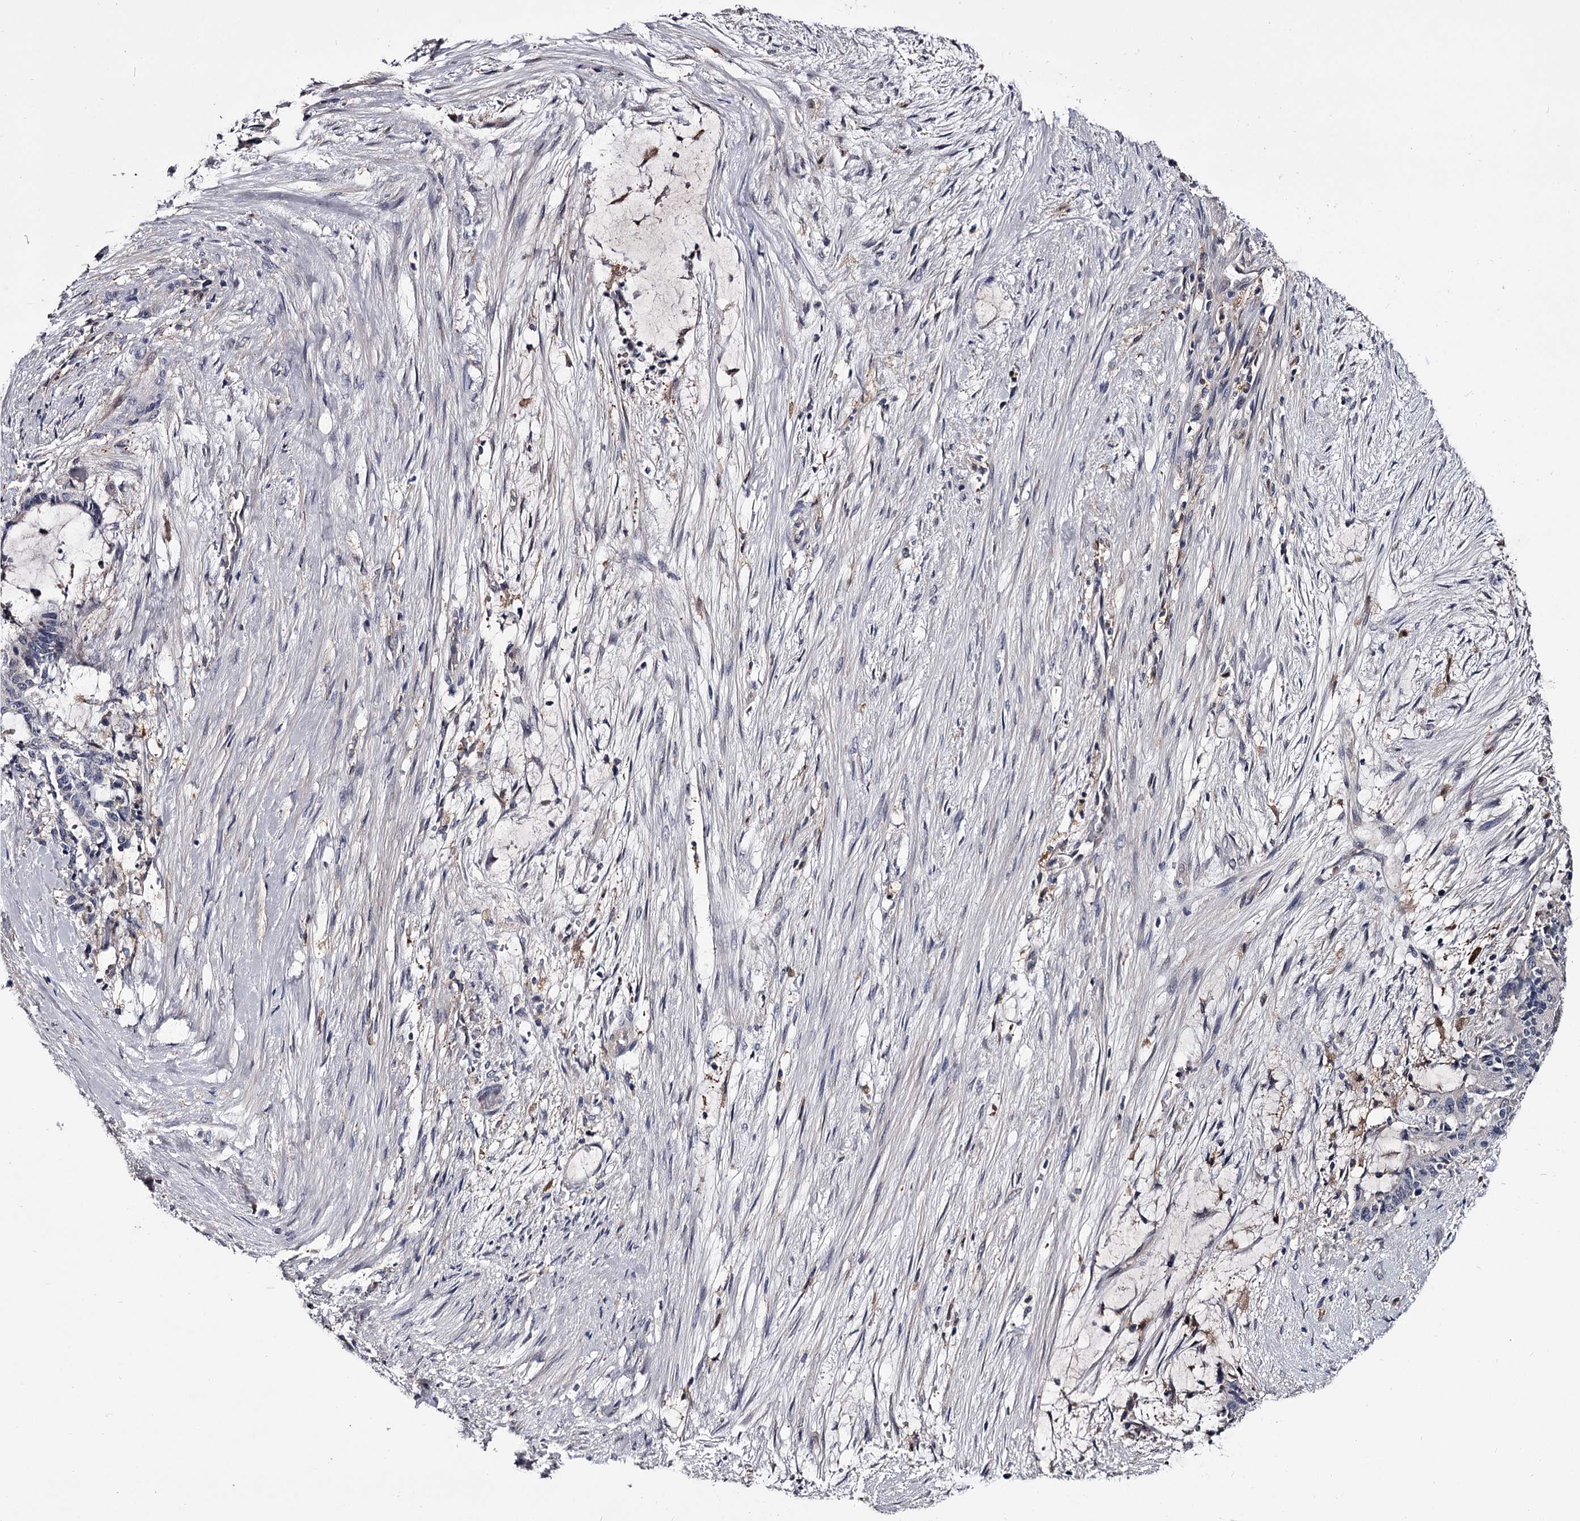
{"staining": {"intensity": "negative", "quantity": "none", "location": "none"}, "tissue": "liver cancer", "cell_type": "Tumor cells", "image_type": "cancer", "snomed": [{"axis": "morphology", "description": "Normal tissue, NOS"}, {"axis": "morphology", "description": "Cholangiocarcinoma"}, {"axis": "topography", "description": "Liver"}, {"axis": "topography", "description": "Peripheral nerve tissue"}], "caption": "A photomicrograph of liver cancer stained for a protein displays no brown staining in tumor cells.", "gene": "GSTO1", "patient": {"sex": "female", "age": 73}}